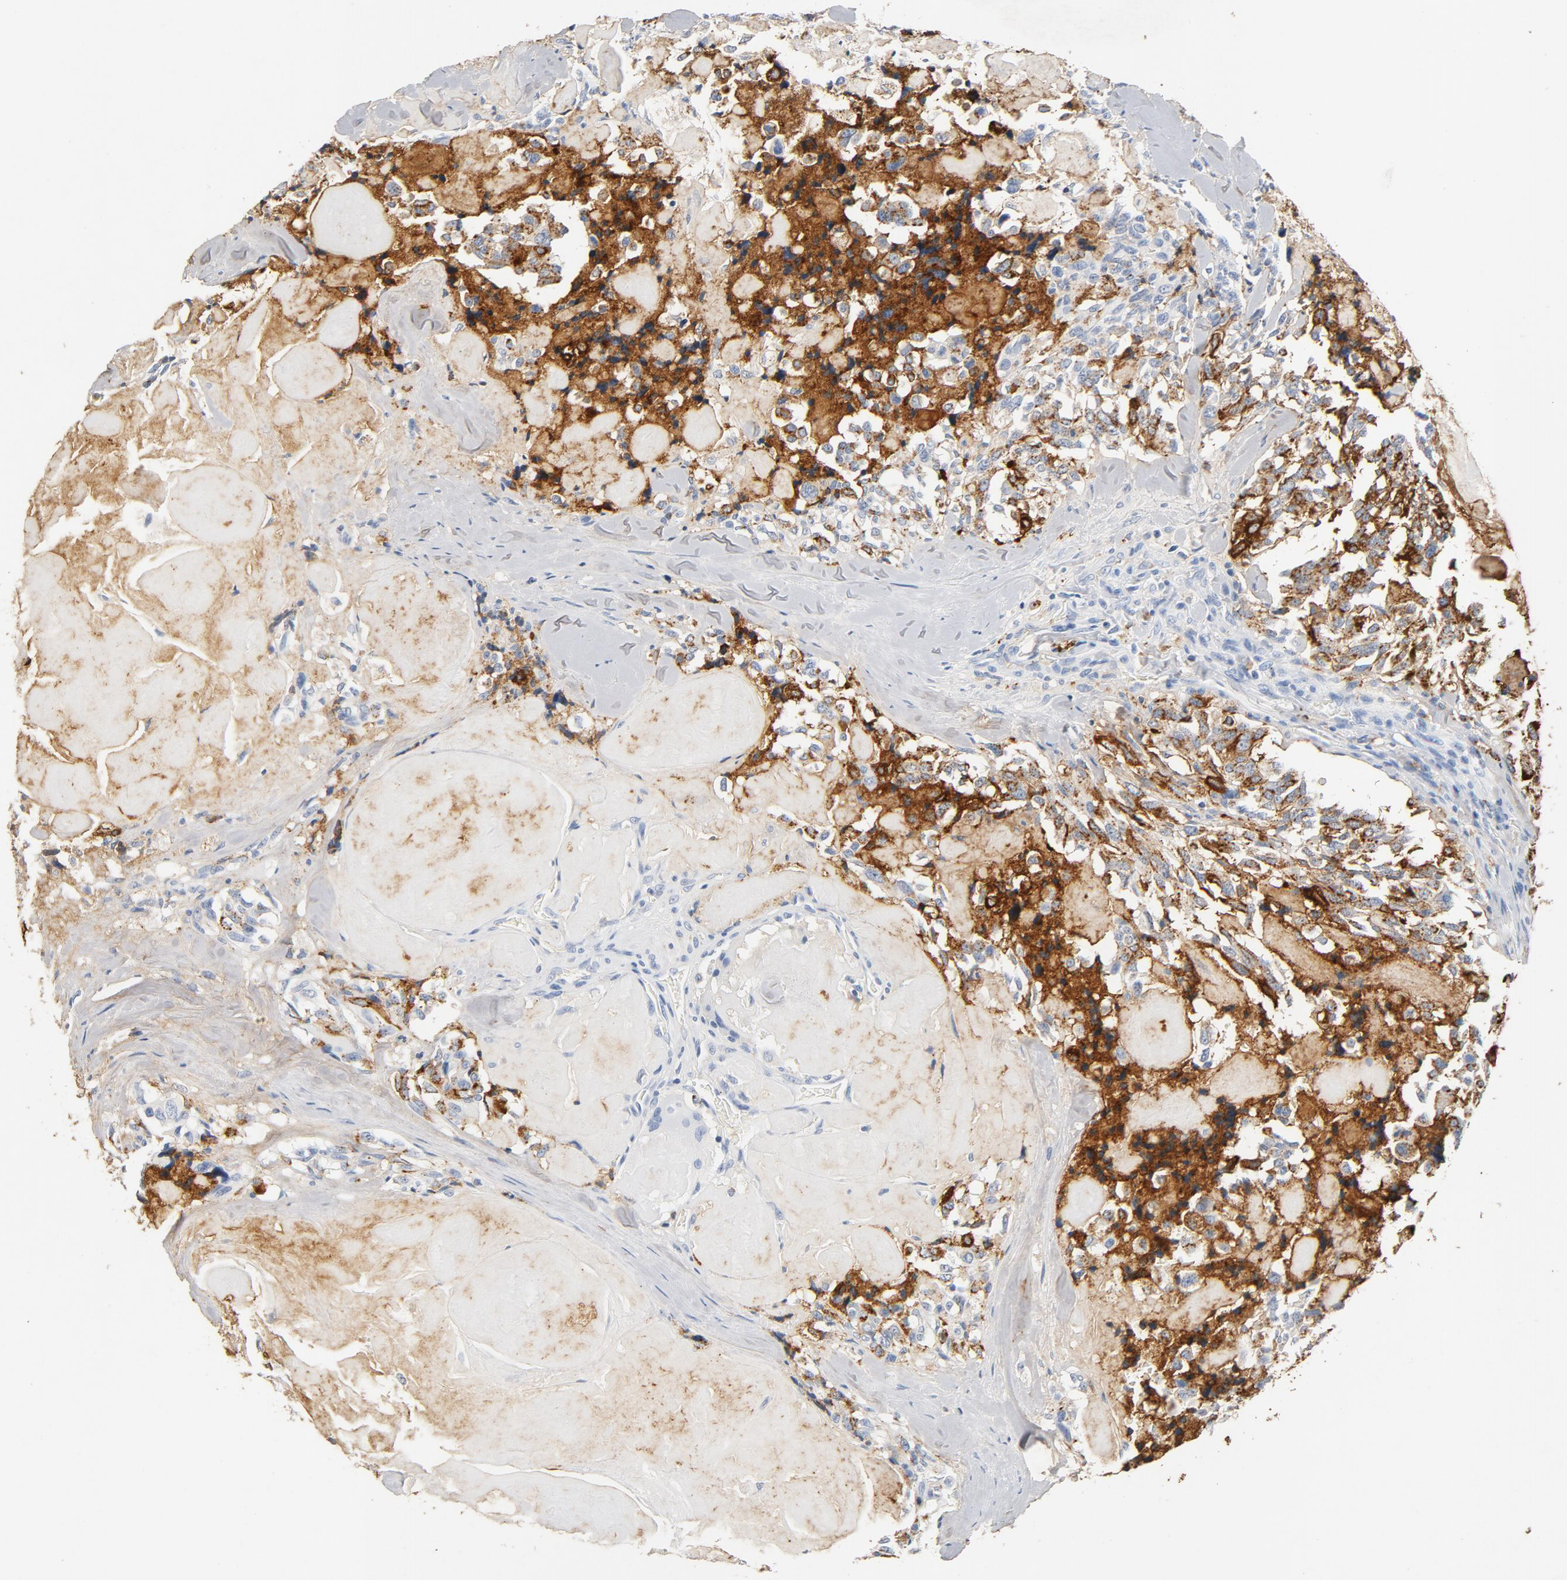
{"staining": {"intensity": "strong", "quantity": ">75%", "location": "cytoplasmic/membranous"}, "tissue": "thyroid cancer", "cell_type": "Tumor cells", "image_type": "cancer", "snomed": [{"axis": "morphology", "description": "Carcinoma, NOS"}, {"axis": "morphology", "description": "Carcinoid, malignant, NOS"}, {"axis": "topography", "description": "Thyroid gland"}], "caption": "This histopathology image shows IHC staining of human thyroid cancer, with high strong cytoplasmic/membranous positivity in approximately >75% of tumor cells.", "gene": "PTPRB", "patient": {"sex": "male", "age": 33}}